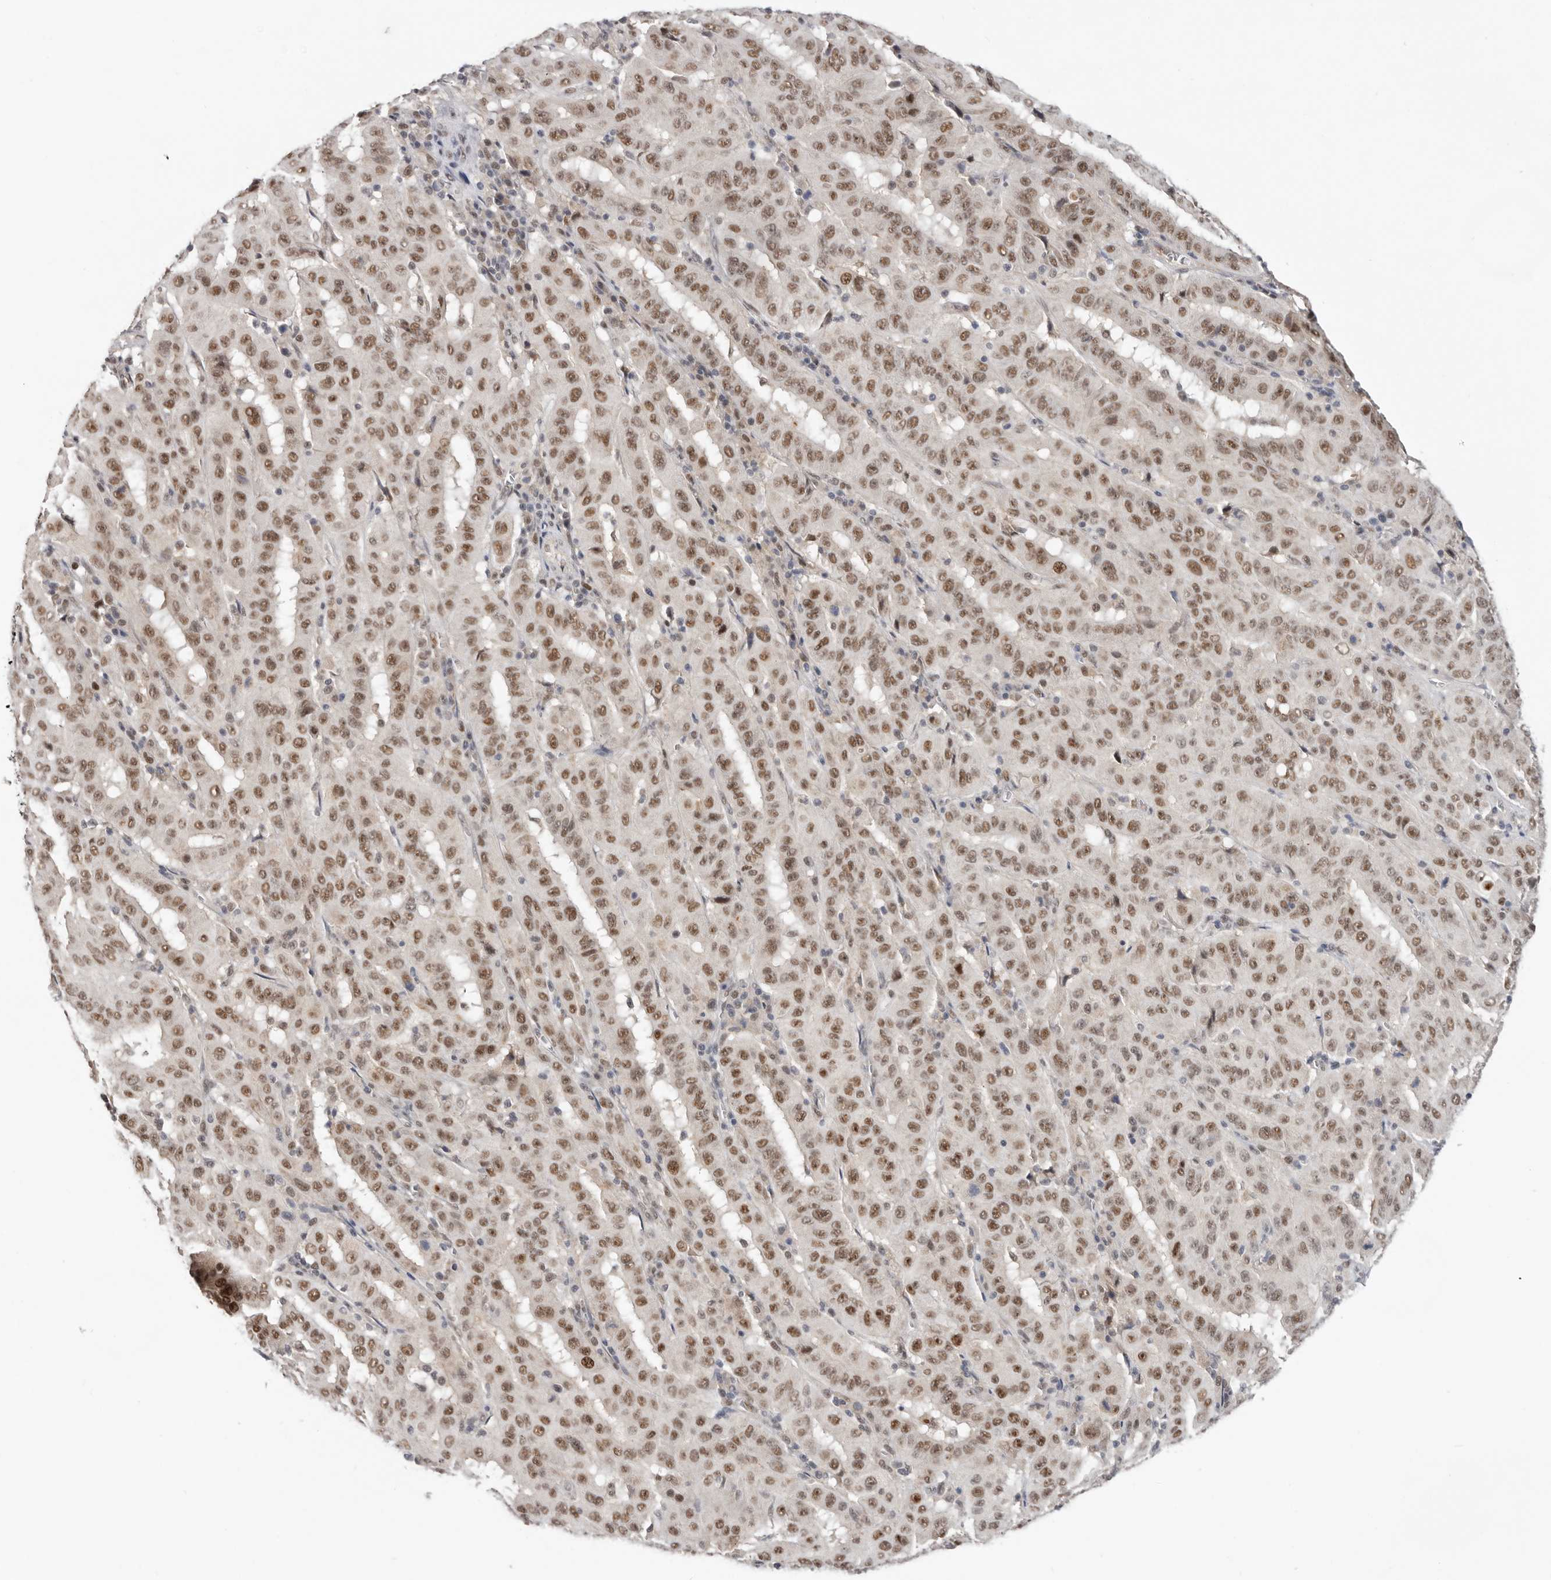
{"staining": {"intensity": "moderate", "quantity": ">75%", "location": "nuclear"}, "tissue": "pancreatic cancer", "cell_type": "Tumor cells", "image_type": "cancer", "snomed": [{"axis": "morphology", "description": "Adenocarcinoma, NOS"}, {"axis": "topography", "description": "Pancreas"}], "caption": "Pancreatic adenocarcinoma stained with a protein marker reveals moderate staining in tumor cells.", "gene": "BRCA2", "patient": {"sex": "male", "age": 63}}